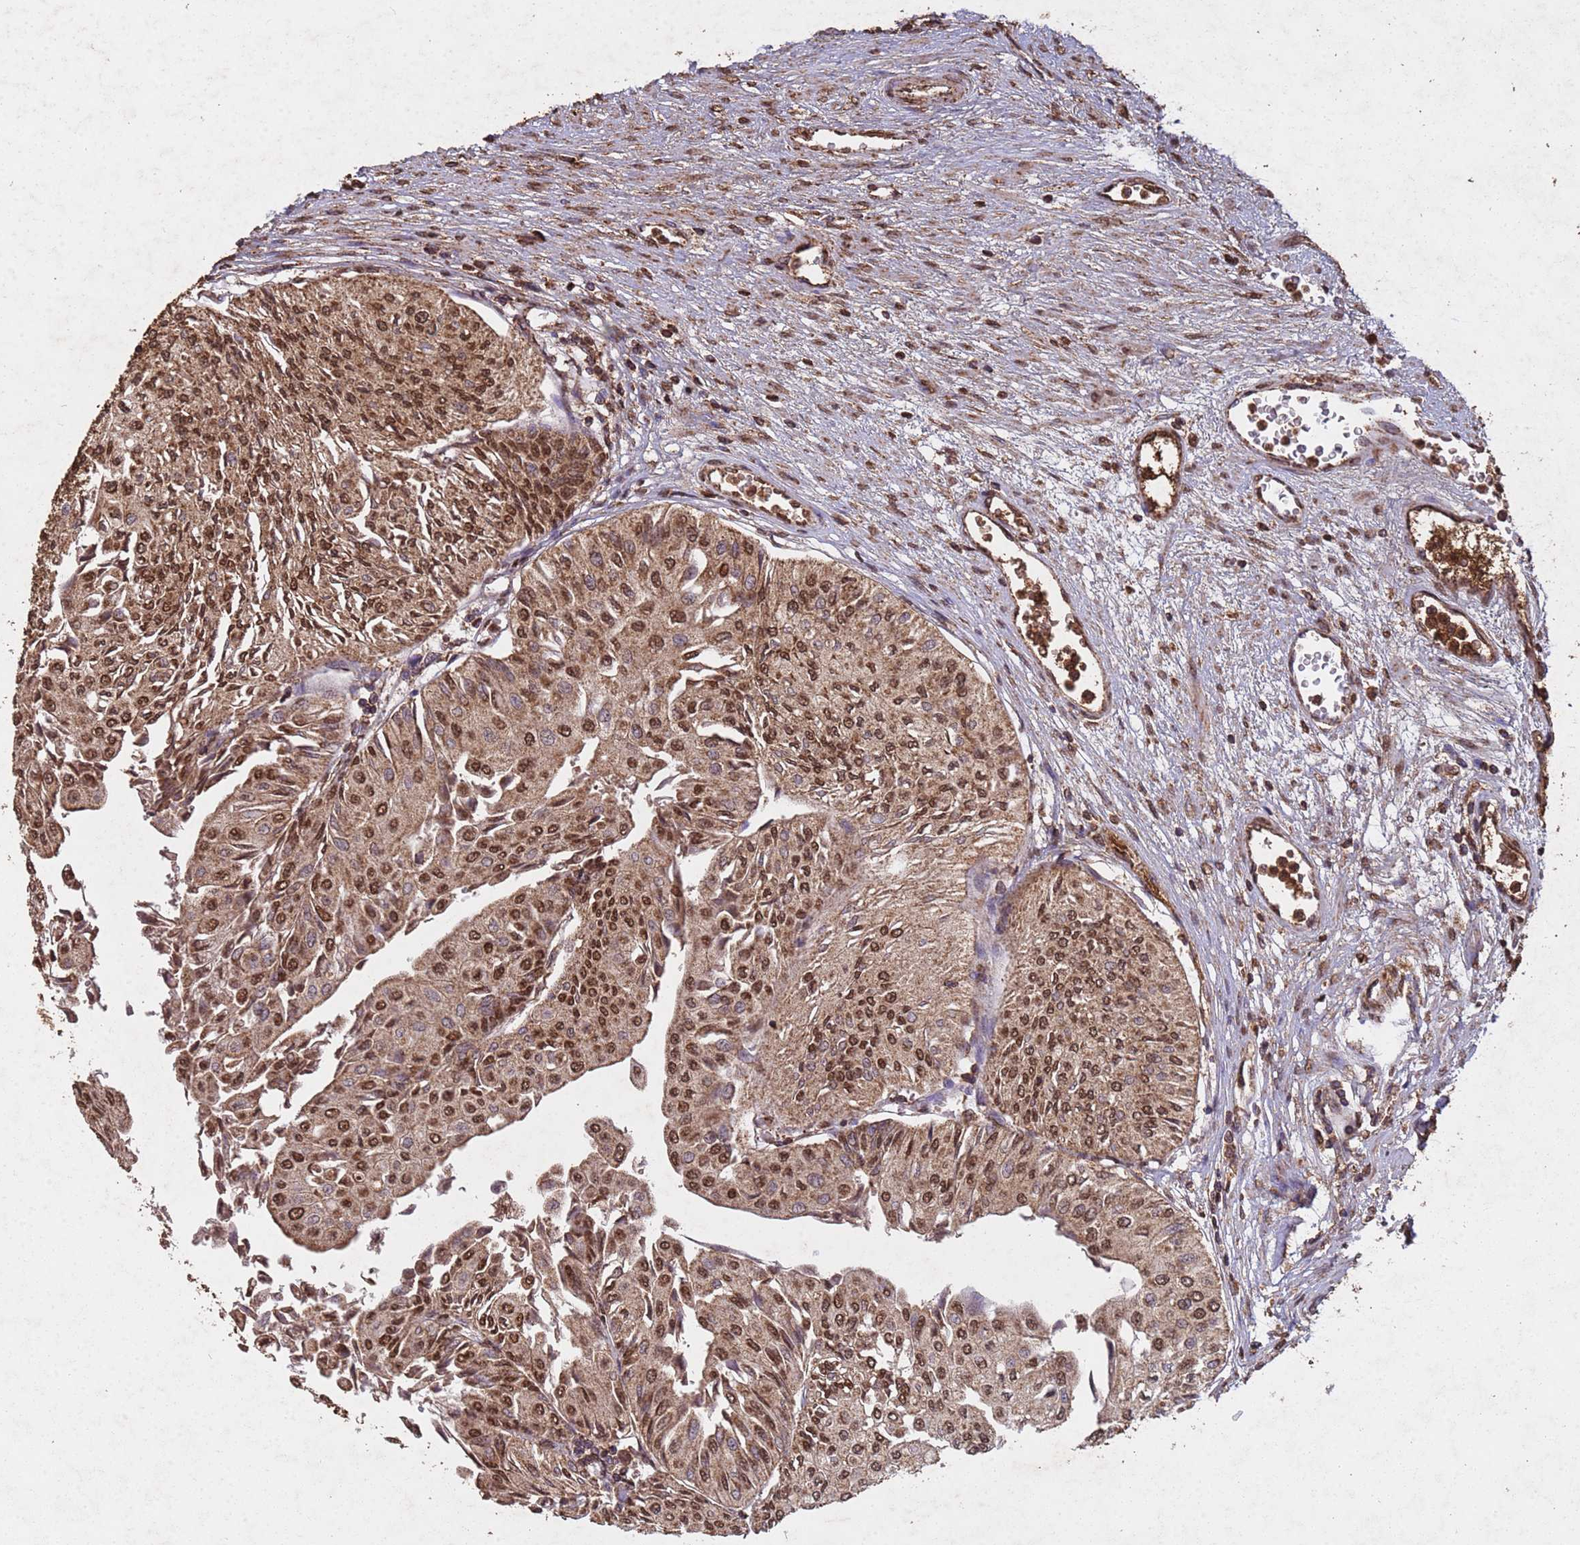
{"staining": {"intensity": "strong", "quantity": ">75%", "location": "cytoplasmic/membranous,nuclear"}, "tissue": "urothelial cancer", "cell_type": "Tumor cells", "image_type": "cancer", "snomed": [{"axis": "morphology", "description": "Urothelial carcinoma, Low grade"}, {"axis": "topography", "description": "Urinary bladder"}], "caption": "Immunohistochemistry (IHC) photomicrograph of human urothelial cancer stained for a protein (brown), which exhibits high levels of strong cytoplasmic/membranous and nuclear positivity in approximately >75% of tumor cells.", "gene": "HDAC10", "patient": {"sex": "male", "age": 67}}